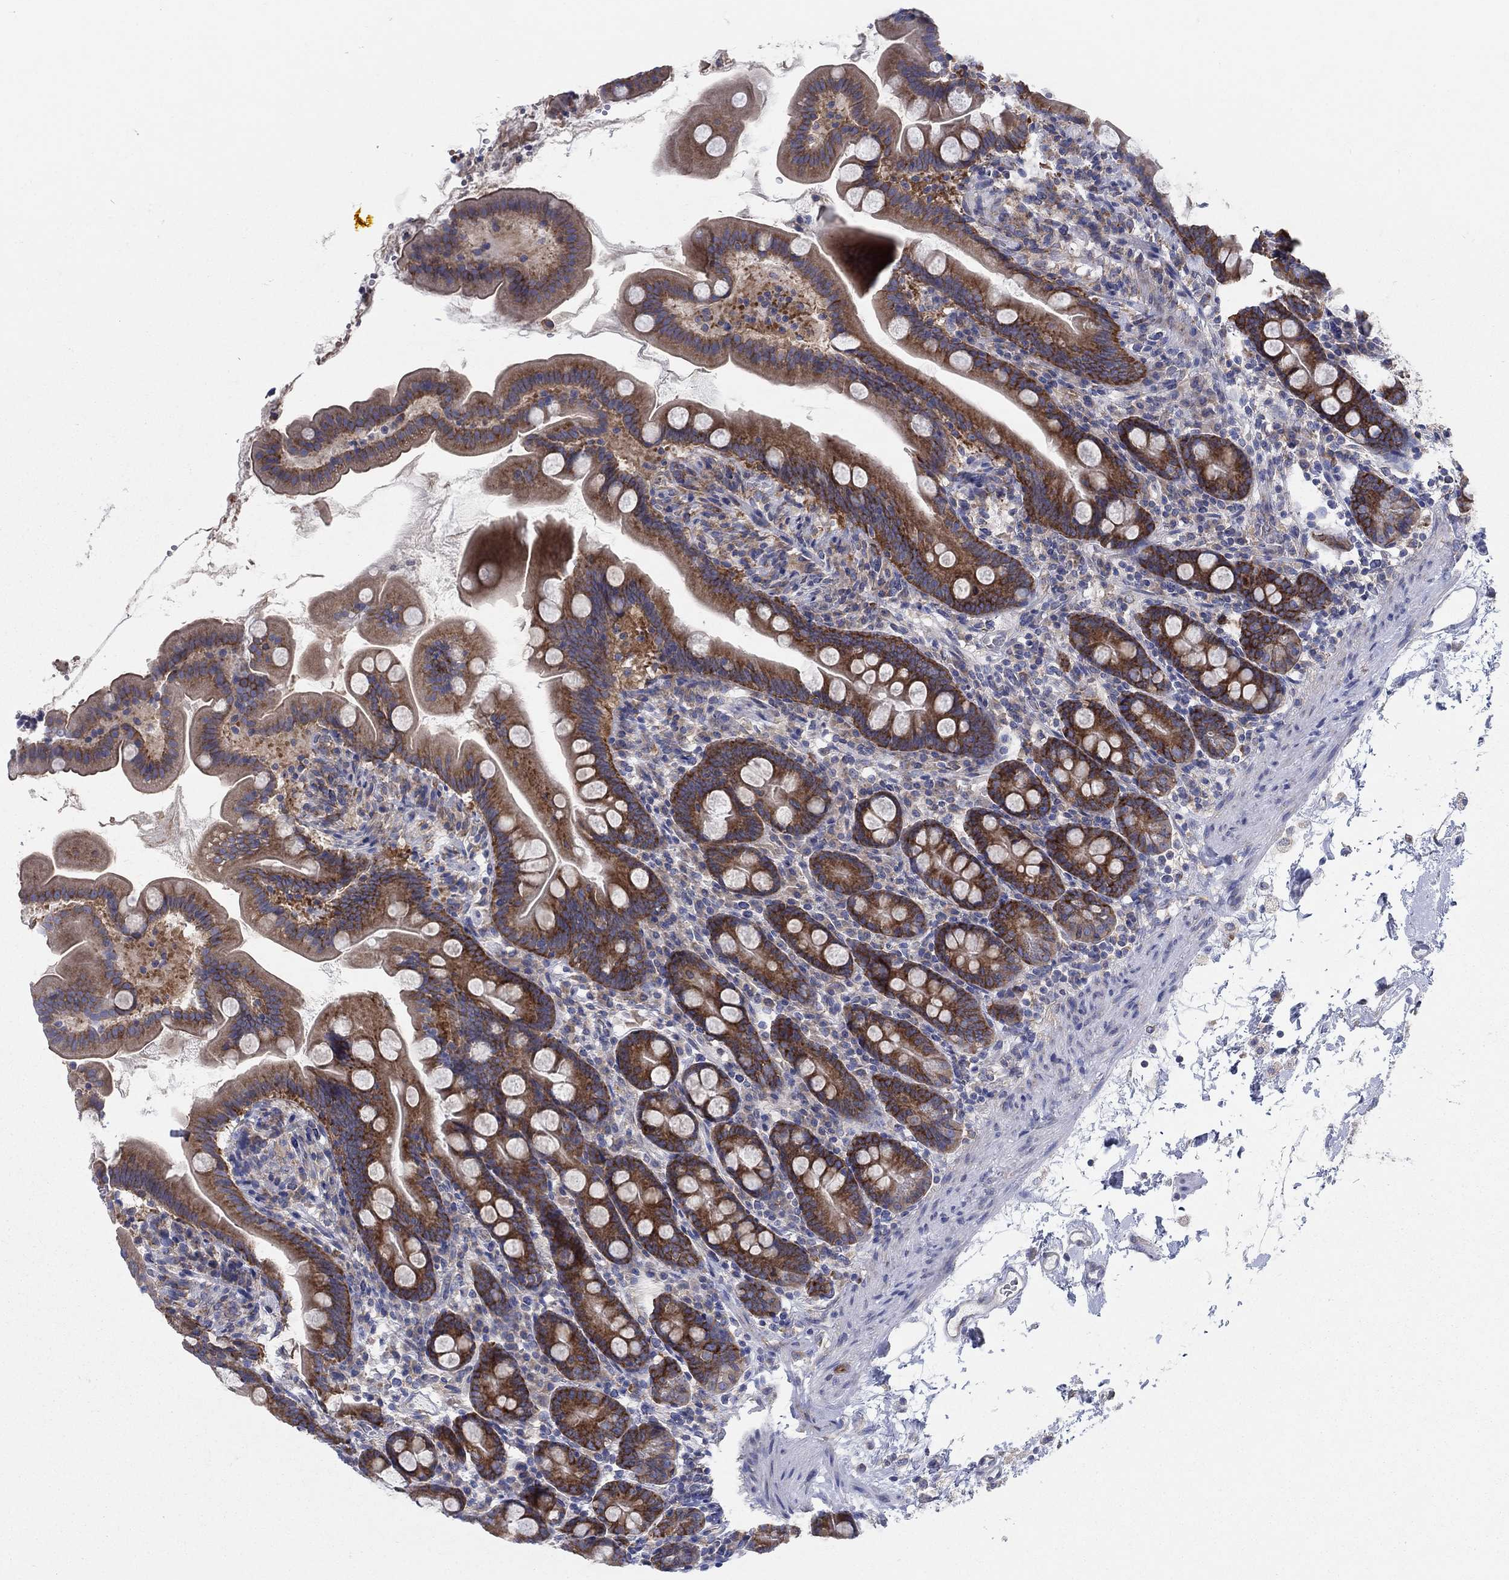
{"staining": {"intensity": "strong", "quantity": "25%-75%", "location": "cytoplasmic/membranous"}, "tissue": "small intestine", "cell_type": "Glandular cells", "image_type": "normal", "snomed": [{"axis": "morphology", "description": "Normal tissue, NOS"}, {"axis": "topography", "description": "Small intestine"}], "caption": "A high amount of strong cytoplasmic/membranous expression is present in about 25%-75% of glandular cells in benign small intestine.", "gene": "TMEM59", "patient": {"sex": "female", "age": 44}}